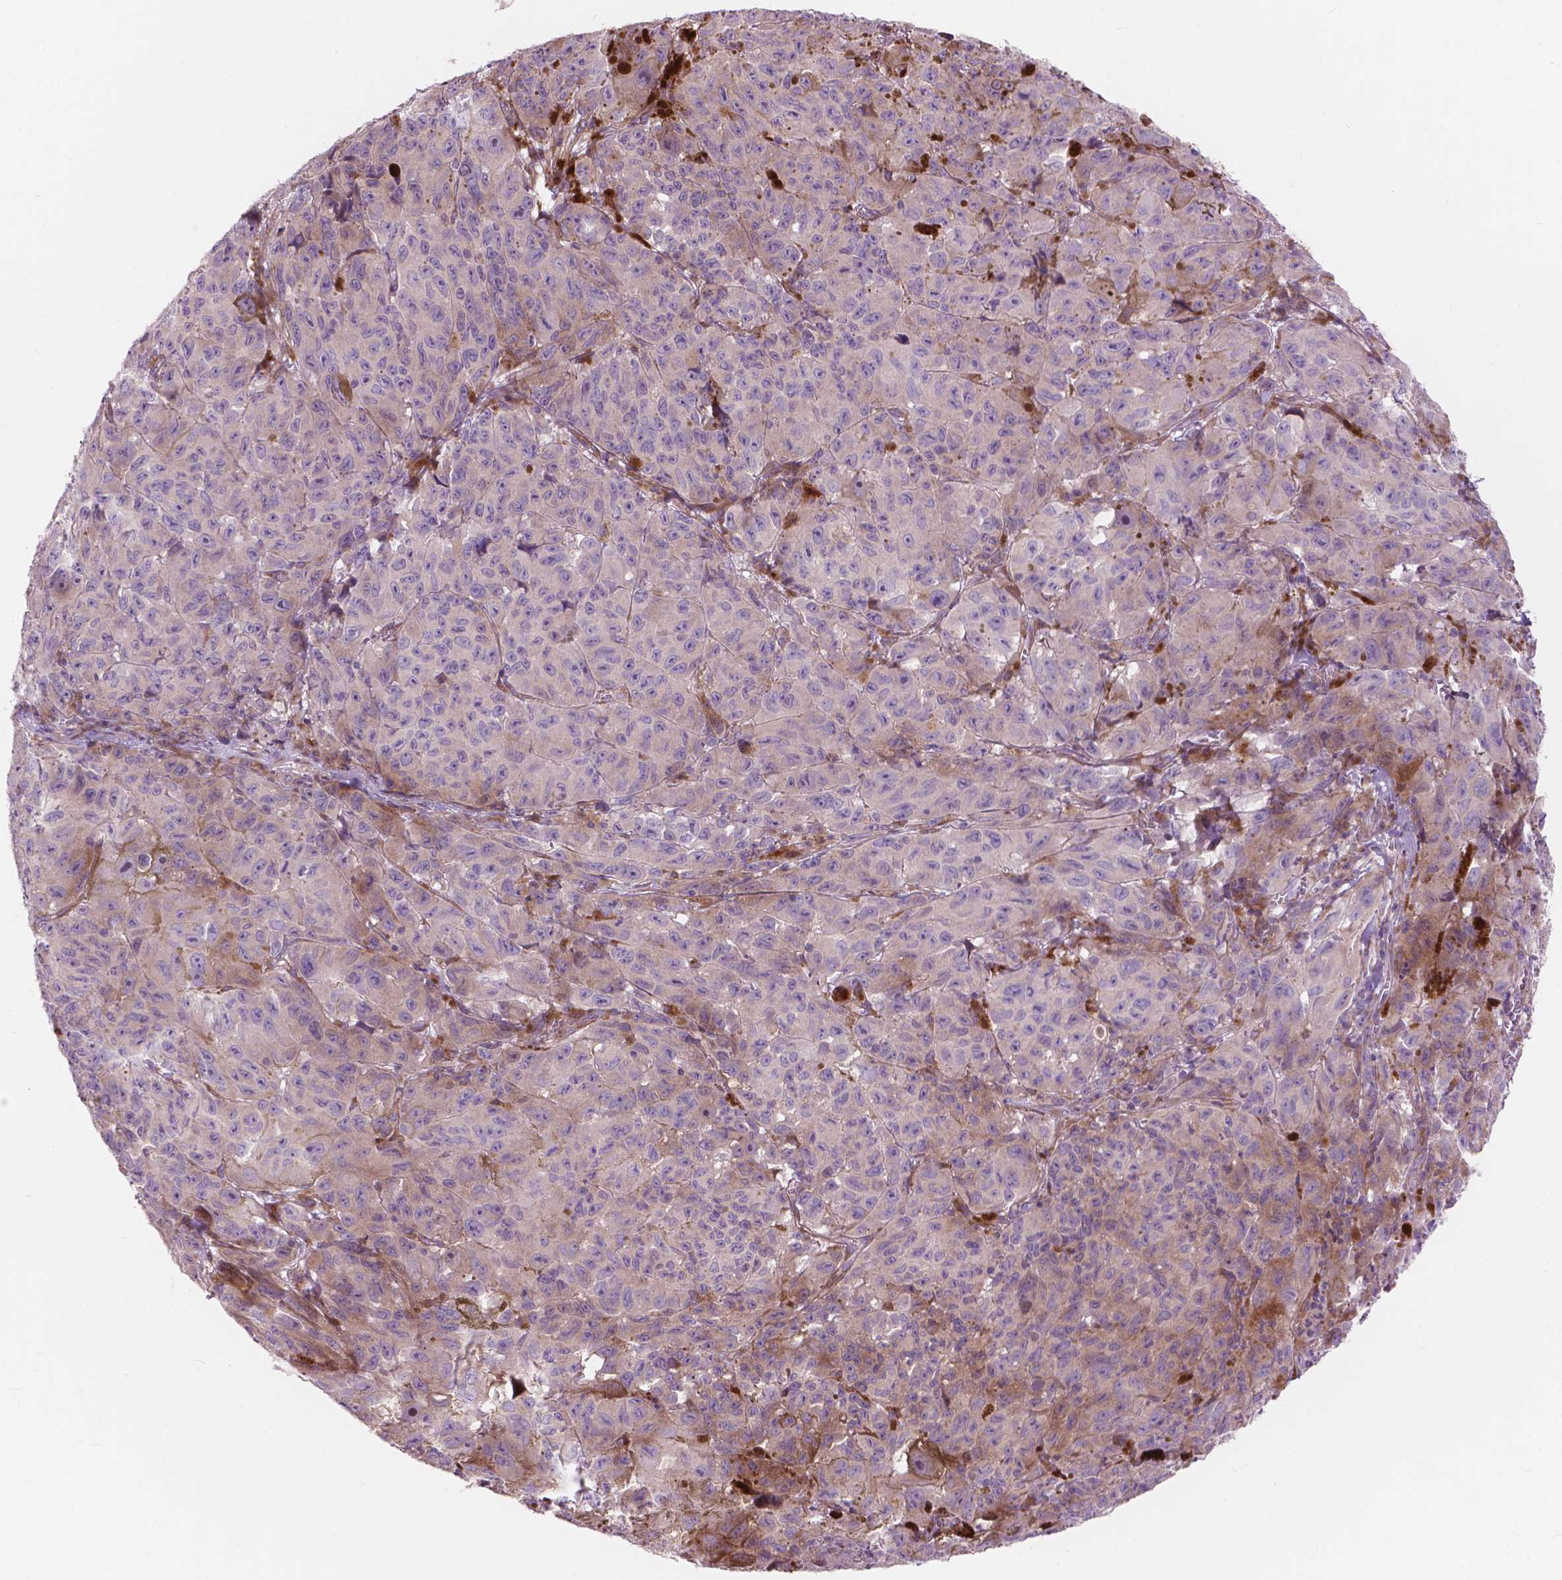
{"staining": {"intensity": "negative", "quantity": "none", "location": "none"}, "tissue": "melanoma", "cell_type": "Tumor cells", "image_type": "cancer", "snomed": [{"axis": "morphology", "description": "Malignant melanoma, NOS"}, {"axis": "topography", "description": "Vulva, labia, clitoris and Bartholin´s gland, NO"}], "caption": "A high-resolution image shows immunohistochemistry staining of malignant melanoma, which exhibits no significant staining in tumor cells.", "gene": "MORN1", "patient": {"sex": "female", "age": 75}}